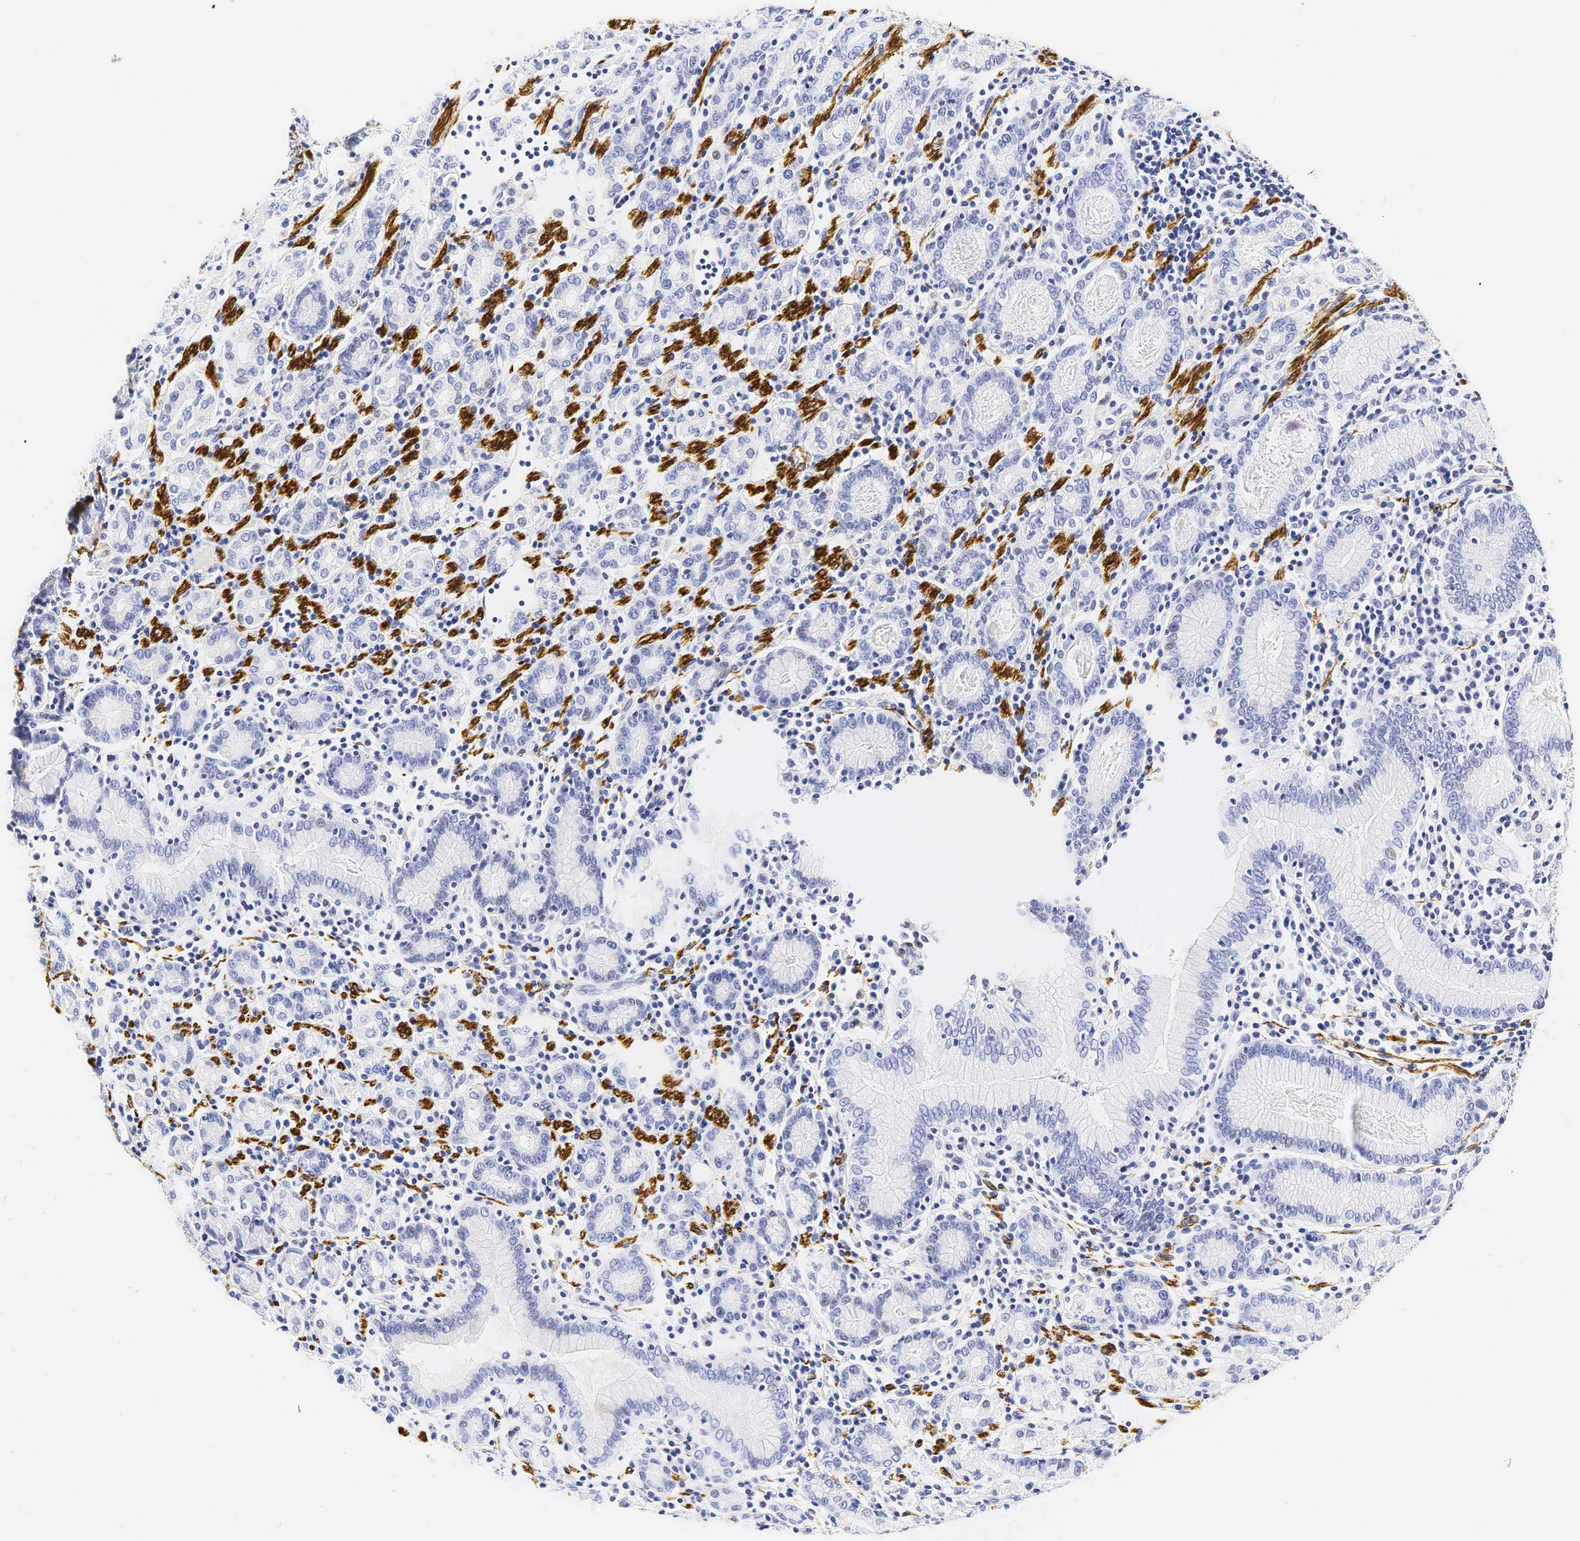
{"staining": {"intensity": "negative", "quantity": "none", "location": "none"}, "tissue": "stomach cancer", "cell_type": "Tumor cells", "image_type": "cancer", "snomed": [{"axis": "morphology", "description": "Adenocarcinoma, NOS"}, {"axis": "topography", "description": "Stomach, lower"}], "caption": "The histopathology image displays no significant positivity in tumor cells of stomach adenocarcinoma.", "gene": "CALD1", "patient": {"sex": "male", "age": 88}}